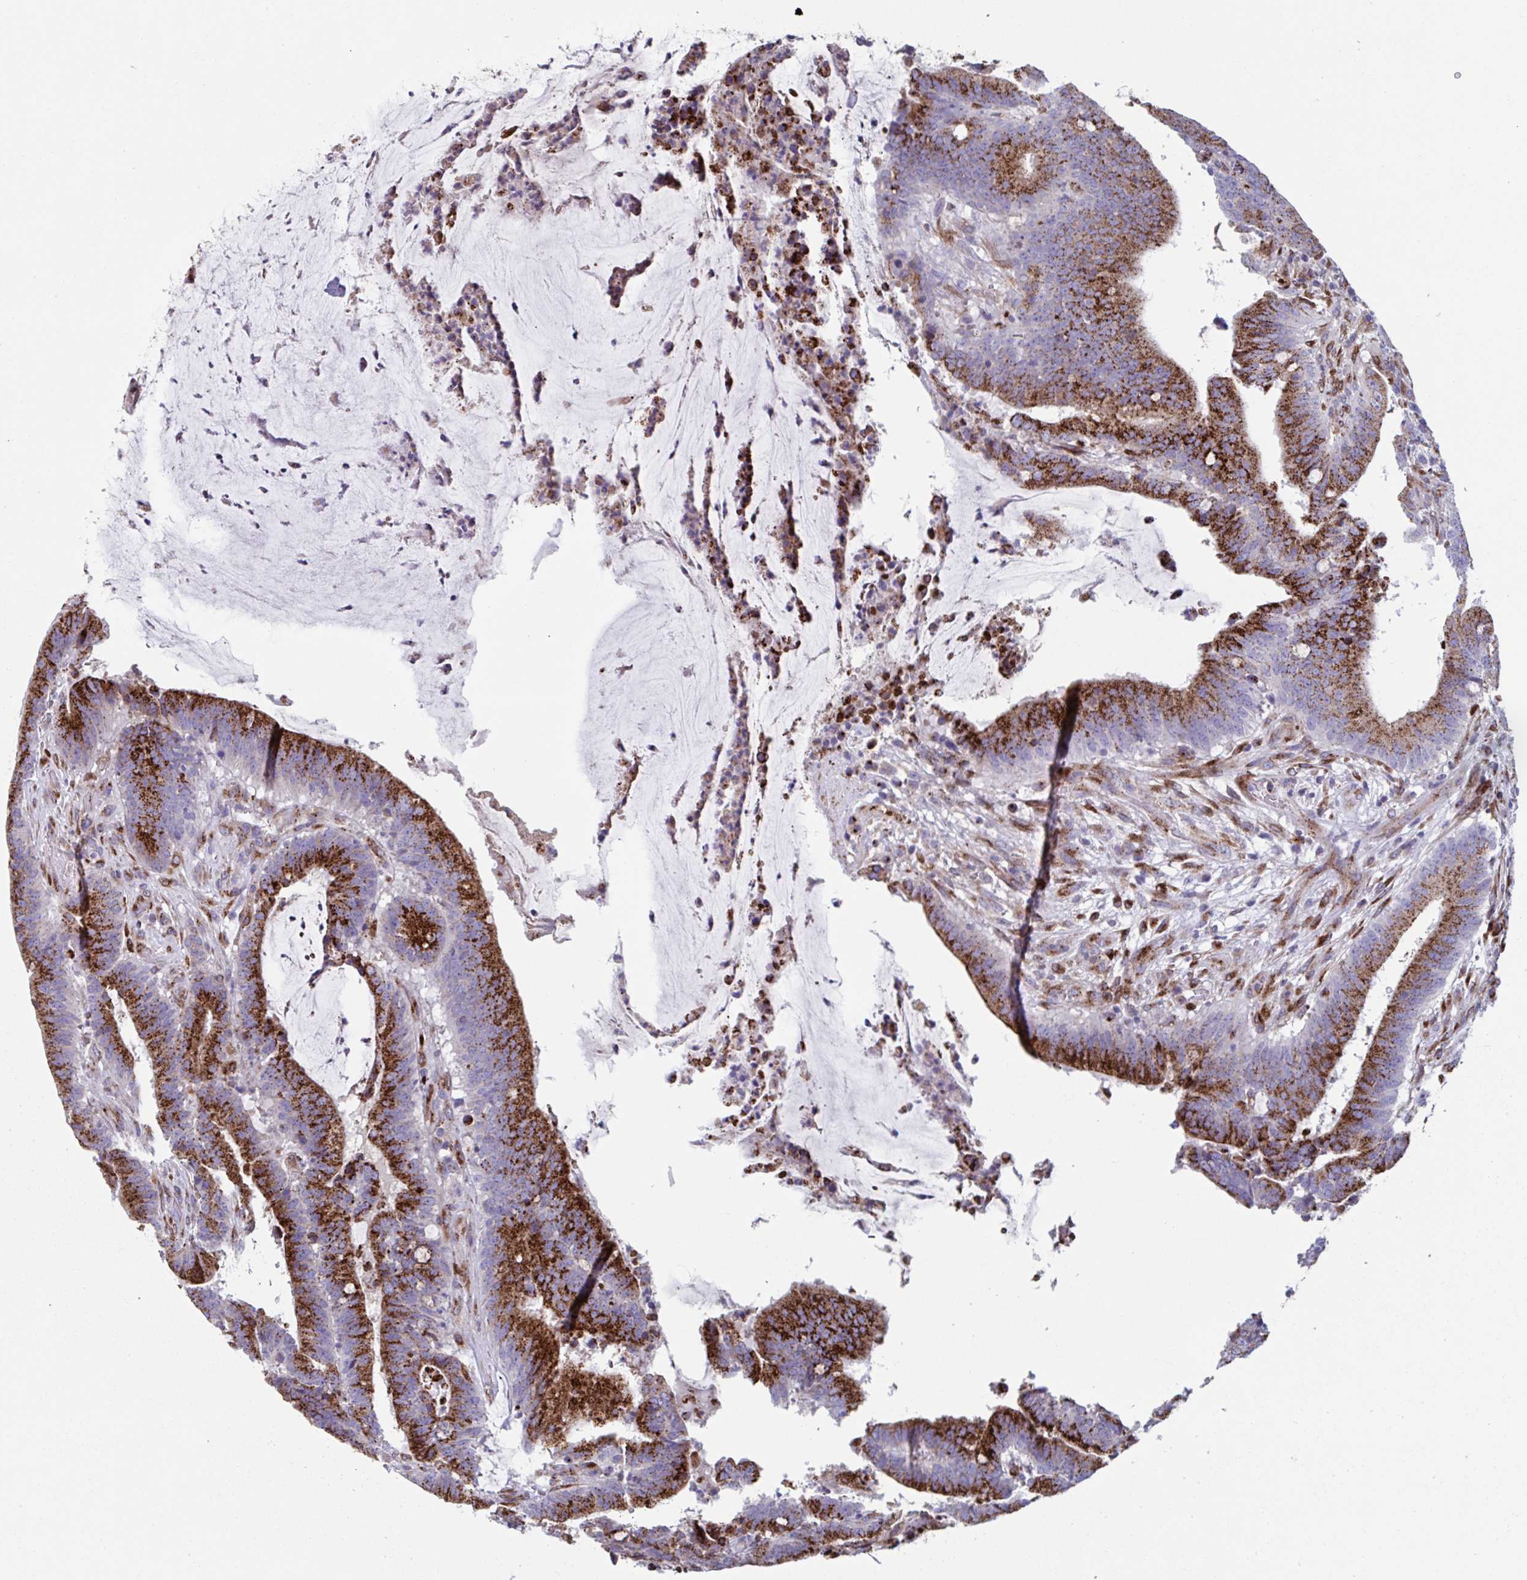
{"staining": {"intensity": "strong", "quantity": ">75%", "location": "cytoplasmic/membranous"}, "tissue": "colorectal cancer", "cell_type": "Tumor cells", "image_type": "cancer", "snomed": [{"axis": "morphology", "description": "Adenocarcinoma, NOS"}, {"axis": "topography", "description": "Colon"}], "caption": "Immunohistochemical staining of human colorectal cancer reveals high levels of strong cytoplasmic/membranous expression in approximately >75% of tumor cells.", "gene": "RFK", "patient": {"sex": "female", "age": 43}}